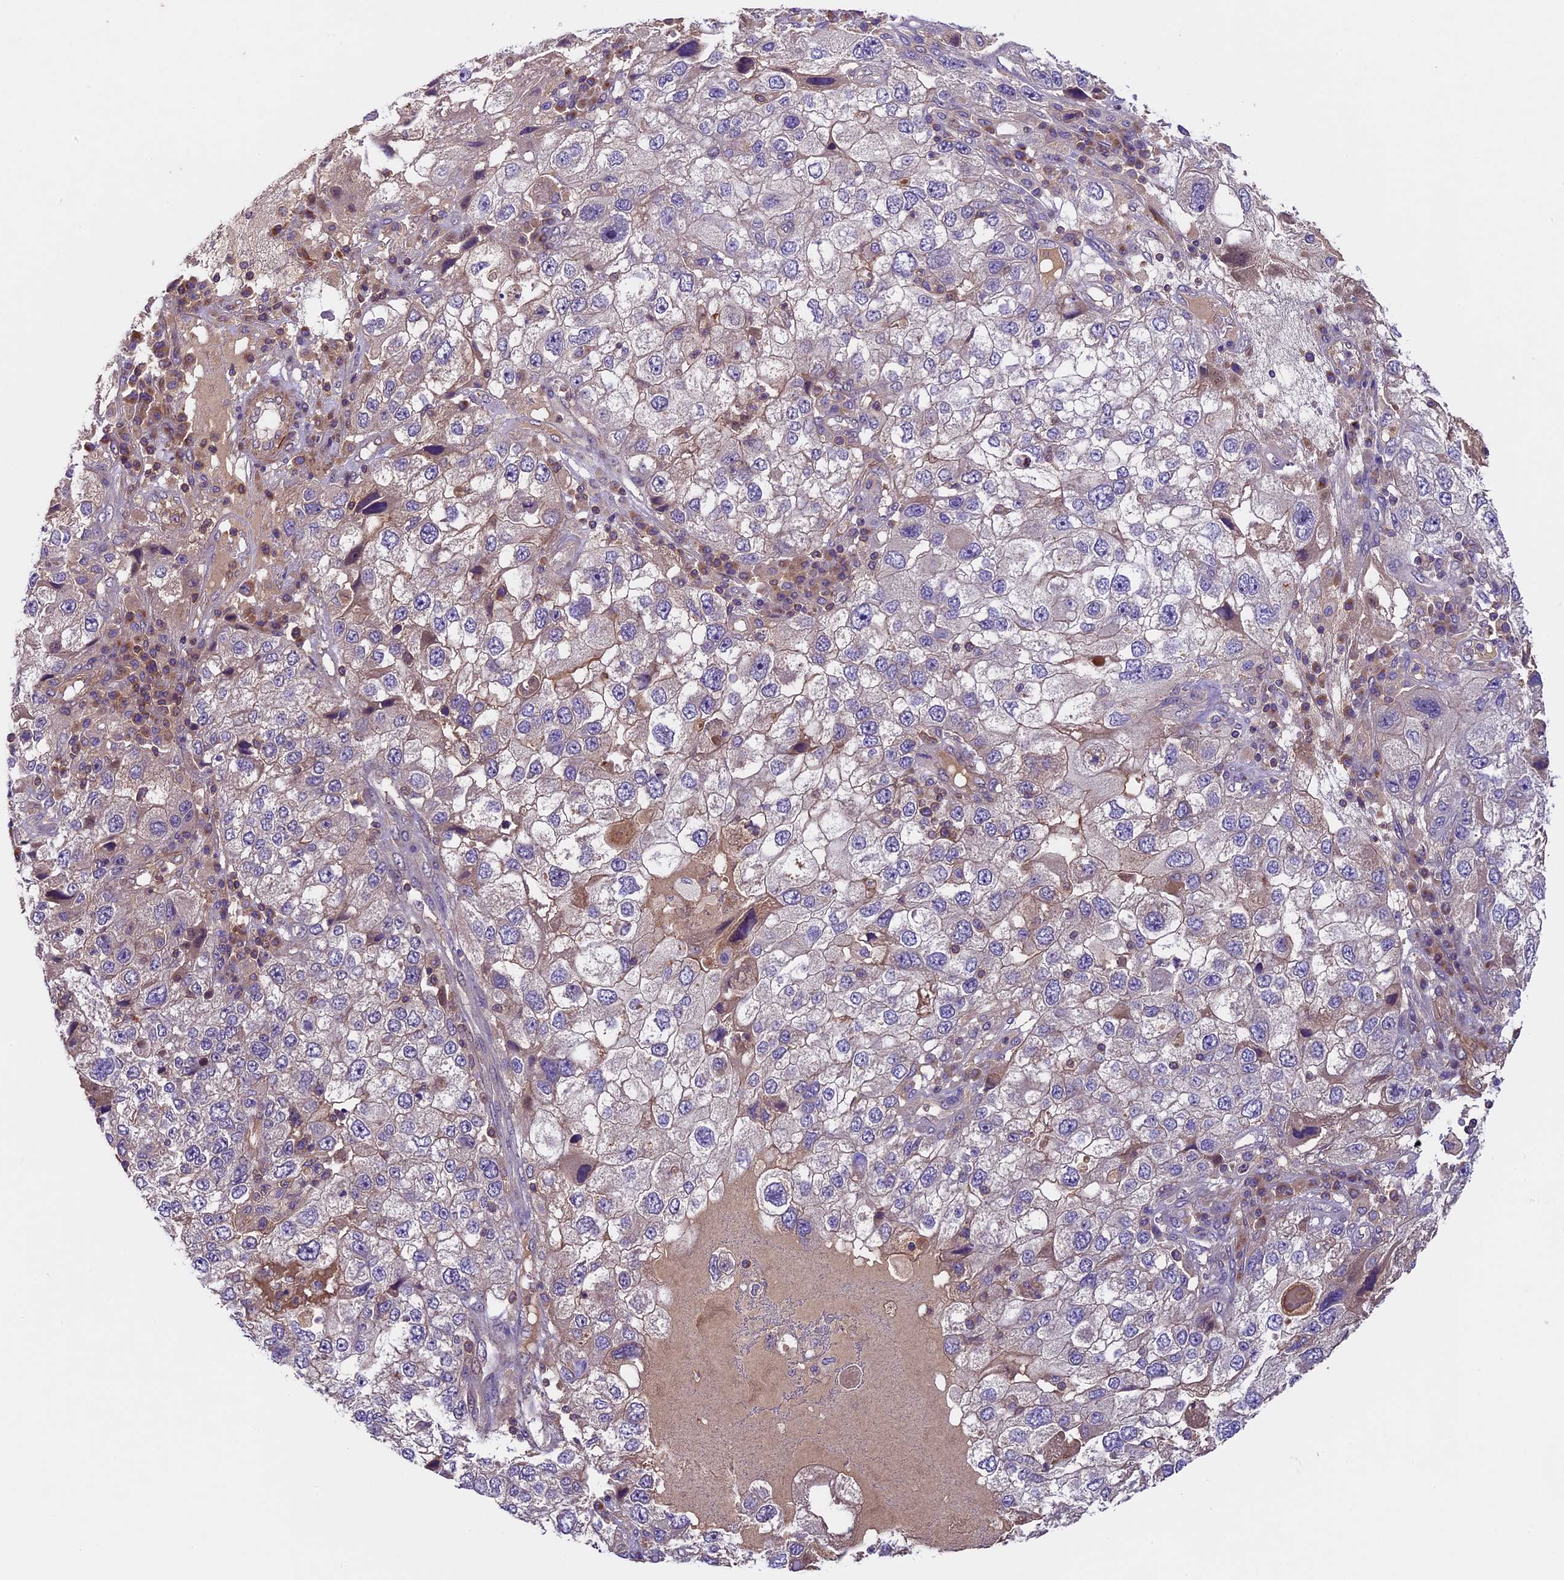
{"staining": {"intensity": "negative", "quantity": "none", "location": "none"}, "tissue": "endometrial cancer", "cell_type": "Tumor cells", "image_type": "cancer", "snomed": [{"axis": "morphology", "description": "Adenocarcinoma, NOS"}, {"axis": "topography", "description": "Endometrium"}], "caption": "Immunohistochemical staining of endometrial adenocarcinoma demonstrates no significant positivity in tumor cells.", "gene": "TBC1D1", "patient": {"sex": "female", "age": 49}}